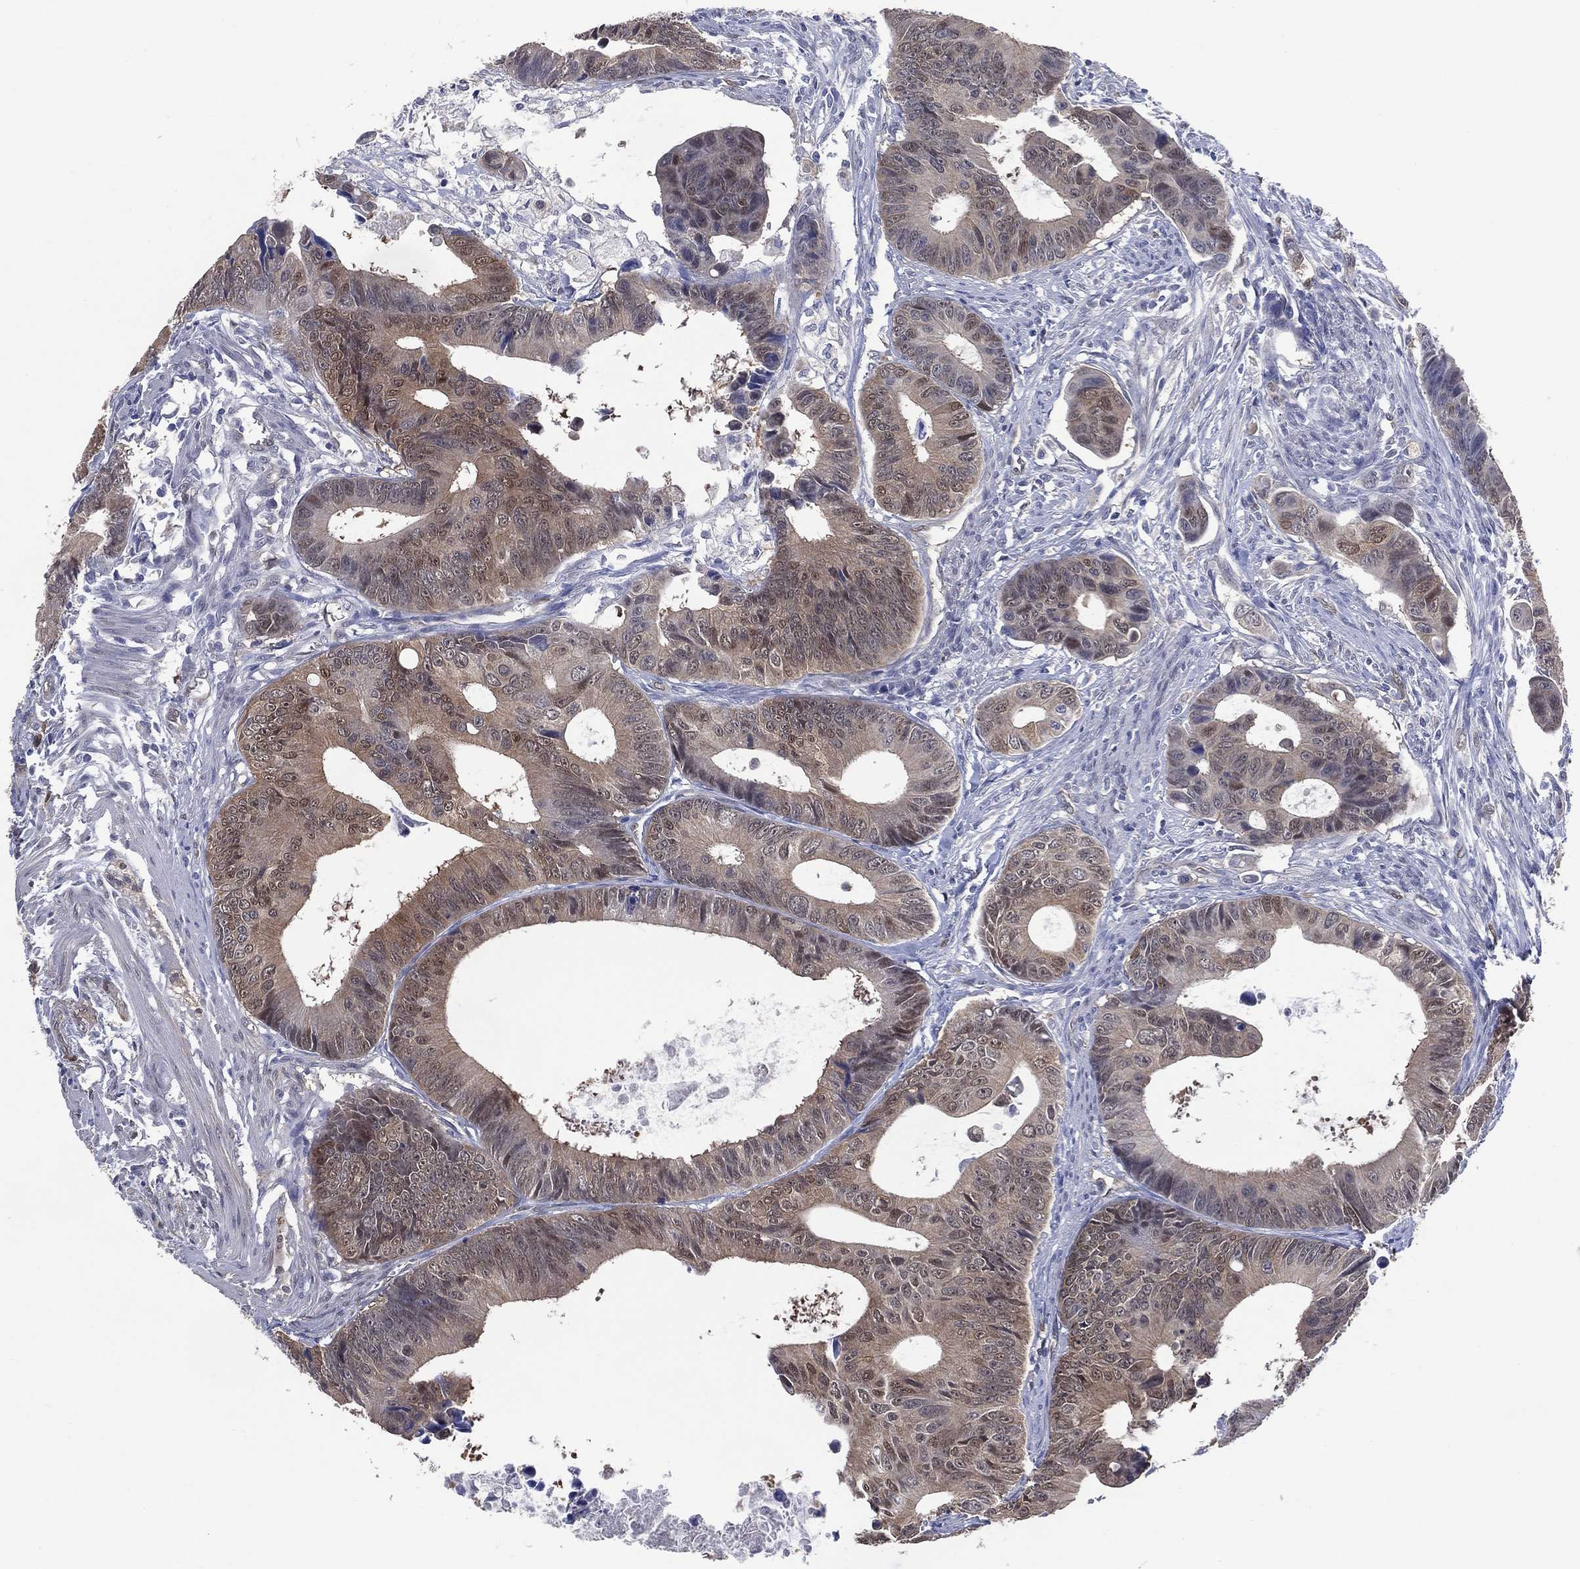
{"staining": {"intensity": "weak", "quantity": "25%-75%", "location": "cytoplasmic/membranous"}, "tissue": "colorectal cancer", "cell_type": "Tumor cells", "image_type": "cancer", "snomed": [{"axis": "morphology", "description": "Adenocarcinoma, NOS"}, {"axis": "topography", "description": "Colon"}], "caption": "Tumor cells reveal weak cytoplasmic/membranous expression in approximately 25%-75% of cells in adenocarcinoma (colorectal).", "gene": "AK1", "patient": {"sex": "female", "age": 87}}